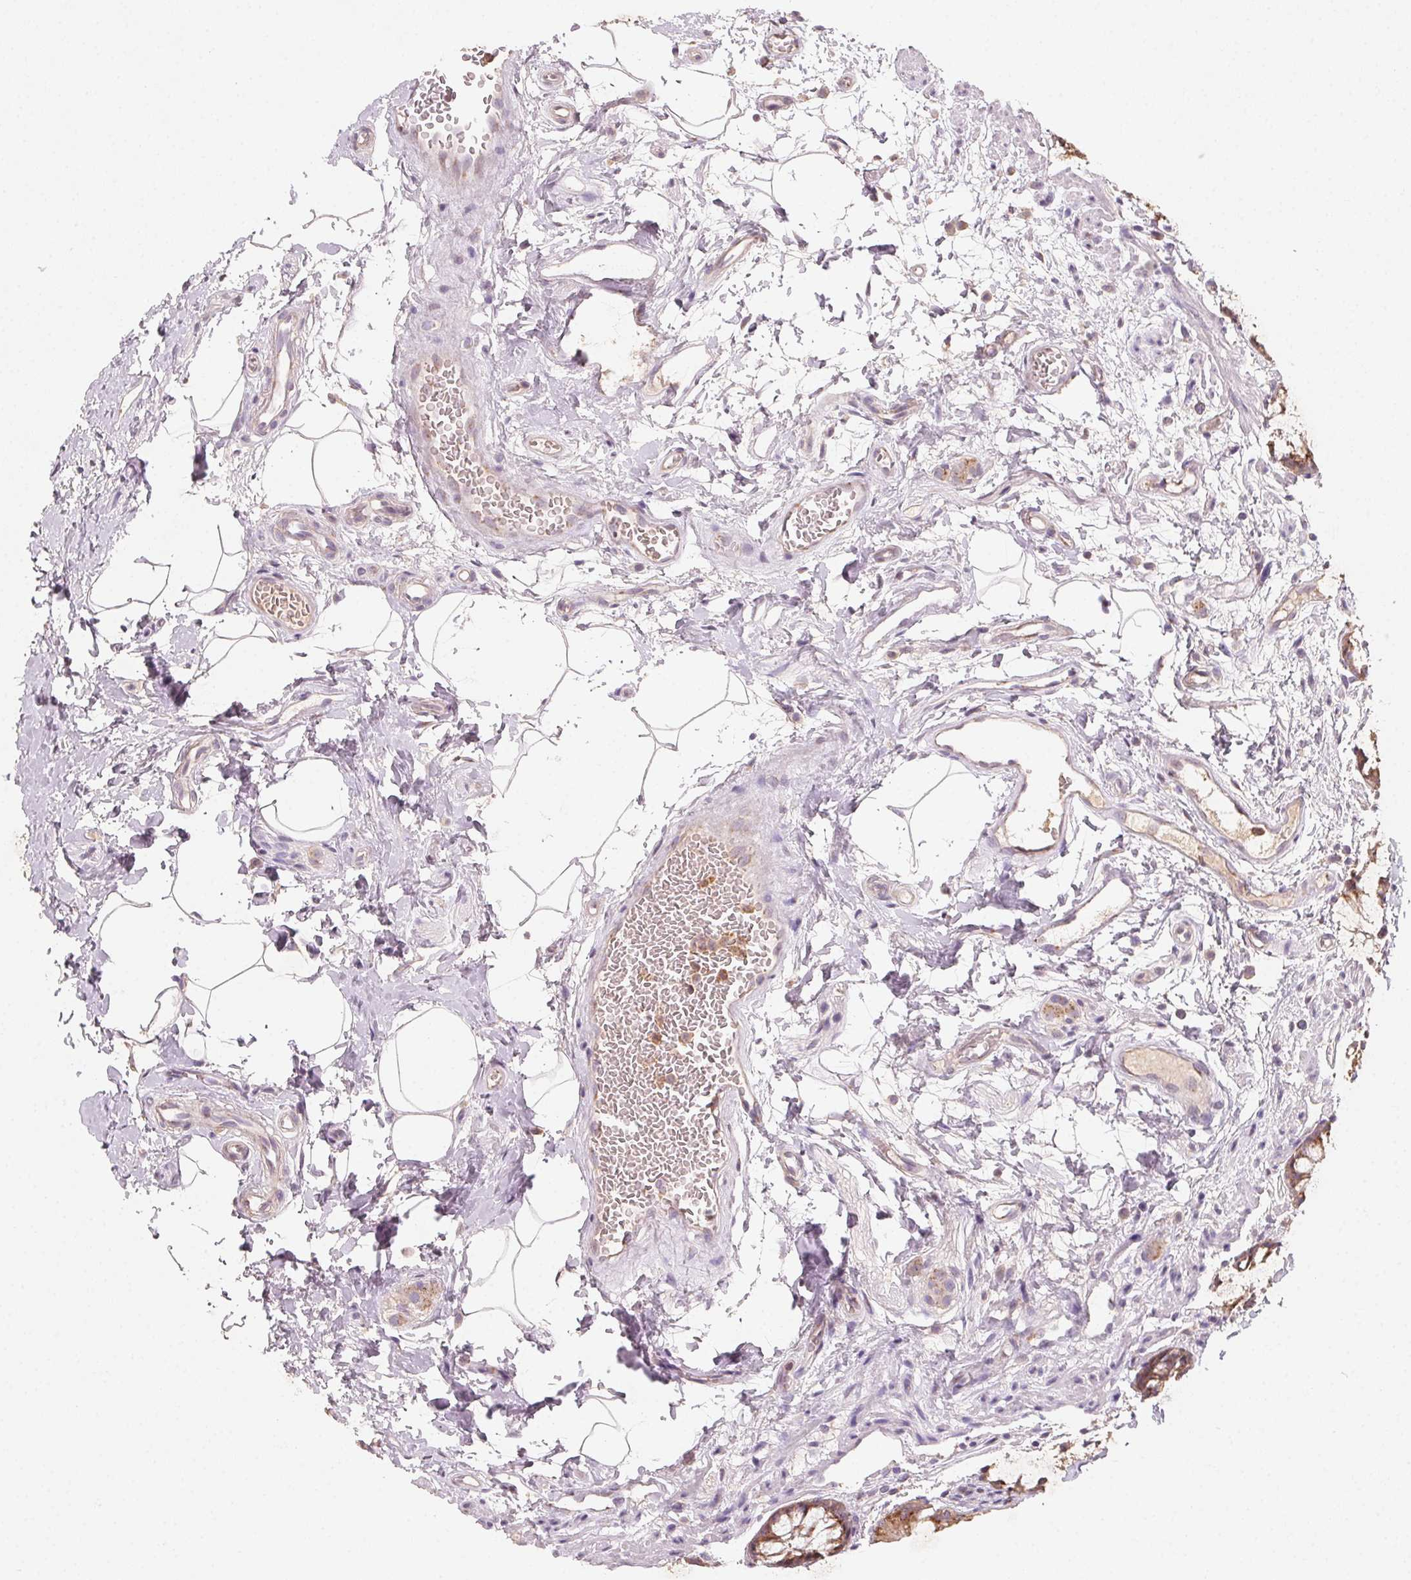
{"staining": {"intensity": "moderate", "quantity": ">75%", "location": "cytoplasmic/membranous"}, "tissue": "rectum", "cell_type": "Glandular cells", "image_type": "normal", "snomed": [{"axis": "morphology", "description": "Normal tissue, NOS"}, {"axis": "topography", "description": "Rectum"}], "caption": "Benign rectum displays moderate cytoplasmic/membranous staining in approximately >75% of glandular cells Nuclei are stained in blue..", "gene": "AP1S1", "patient": {"sex": "female", "age": 62}}